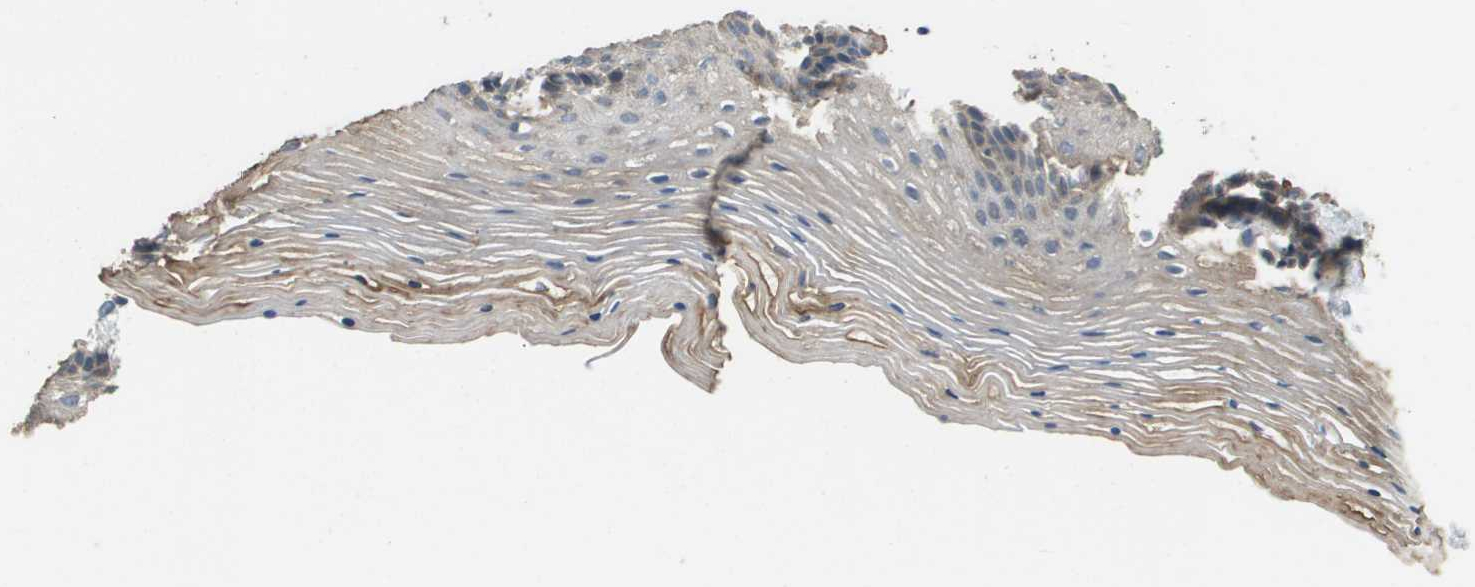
{"staining": {"intensity": "weak", "quantity": "<25%", "location": "cytoplasmic/membranous"}, "tissue": "vagina", "cell_type": "Squamous epithelial cells", "image_type": "normal", "snomed": [{"axis": "morphology", "description": "Normal tissue, NOS"}, {"axis": "topography", "description": "Vagina"}], "caption": "The IHC histopathology image has no significant expression in squamous epithelial cells of vagina.", "gene": "KRT23", "patient": {"sex": "female", "age": 32}}